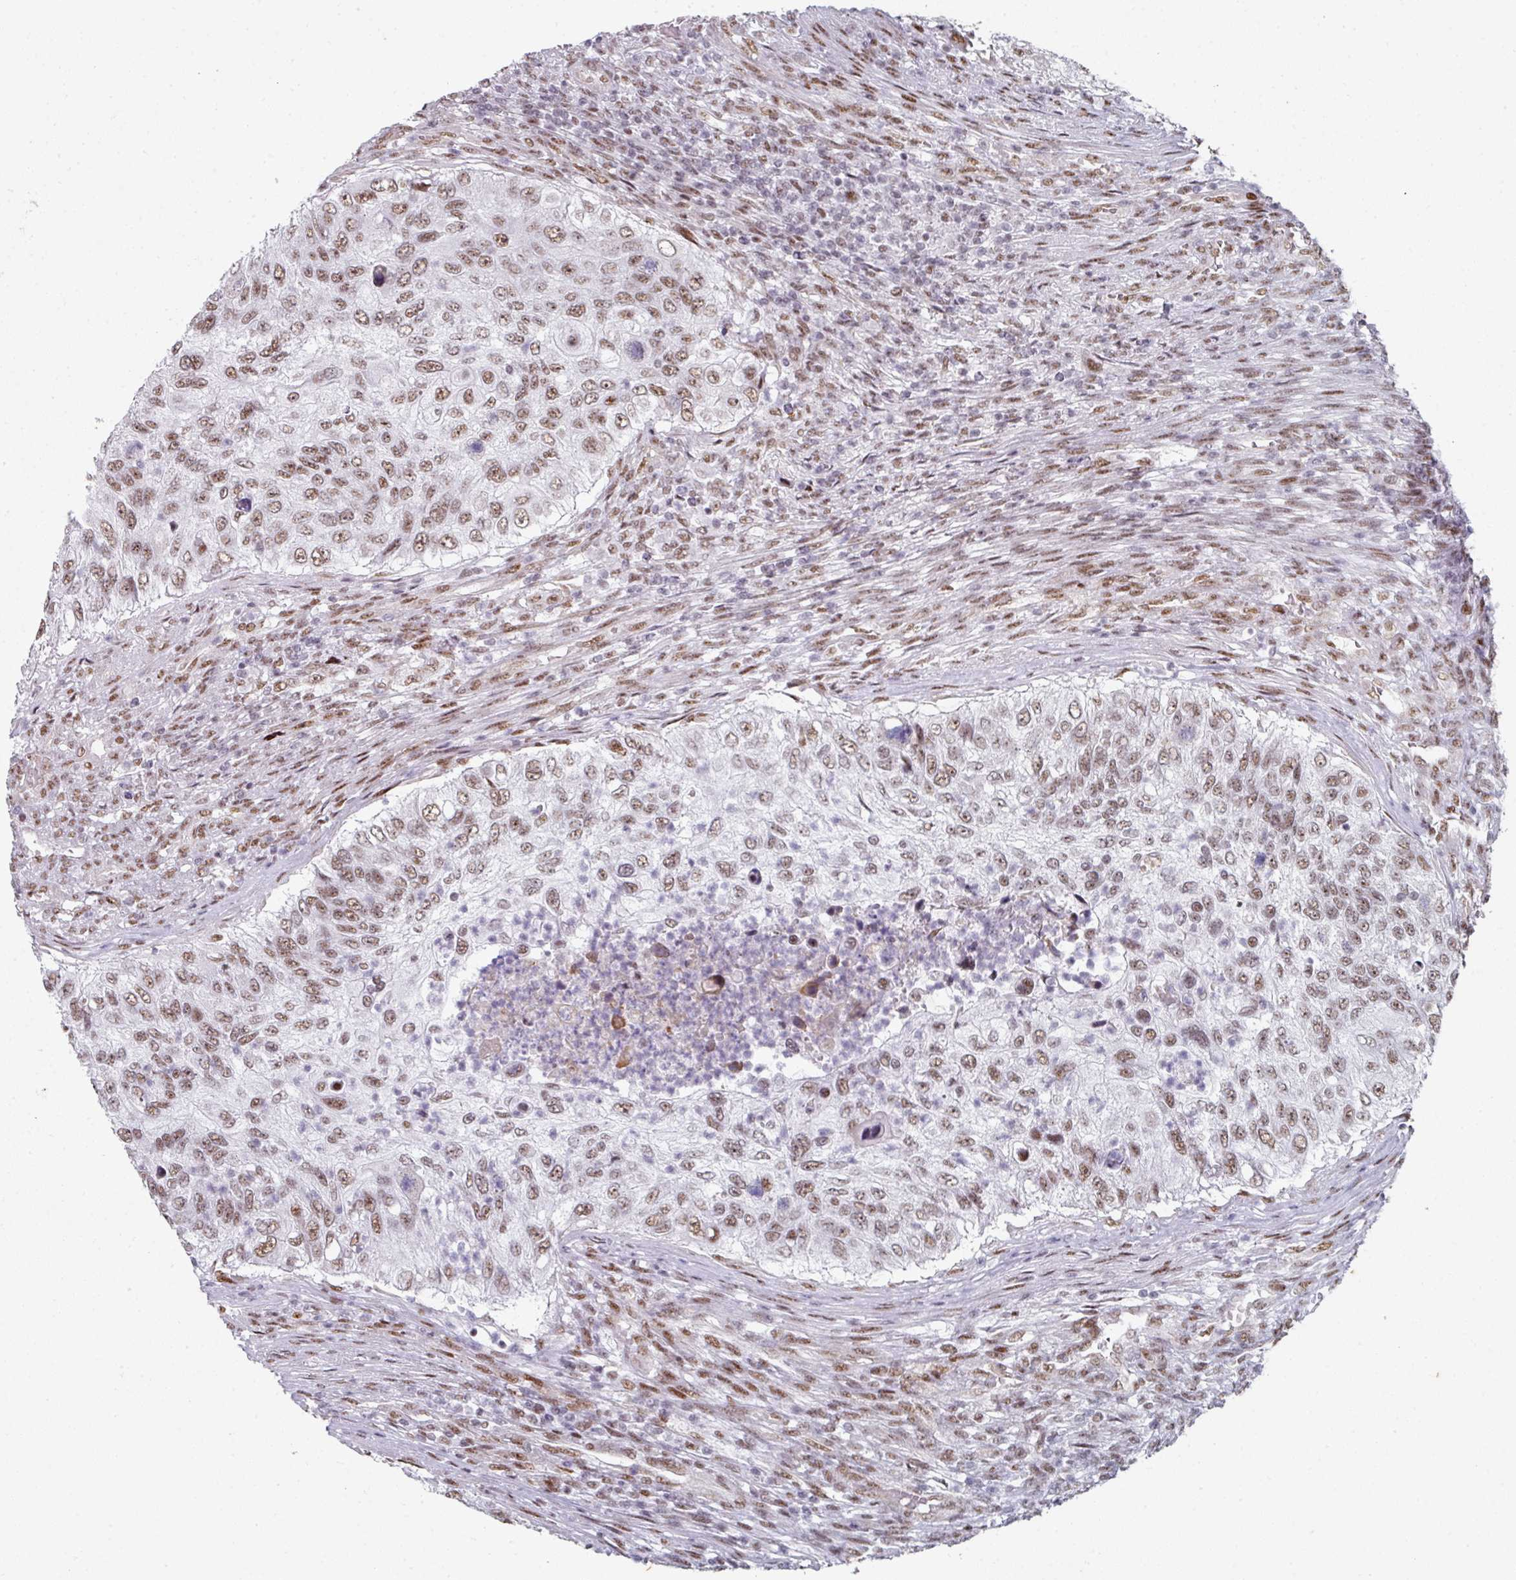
{"staining": {"intensity": "moderate", "quantity": ">75%", "location": "nuclear"}, "tissue": "urothelial cancer", "cell_type": "Tumor cells", "image_type": "cancer", "snomed": [{"axis": "morphology", "description": "Urothelial carcinoma, High grade"}, {"axis": "topography", "description": "Urinary bladder"}], "caption": "Urothelial cancer was stained to show a protein in brown. There is medium levels of moderate nuclear expression in approximately >75% of tumor cells.", "gene": "SF3B5", "patient": {"sex": "female", "age": 60}}